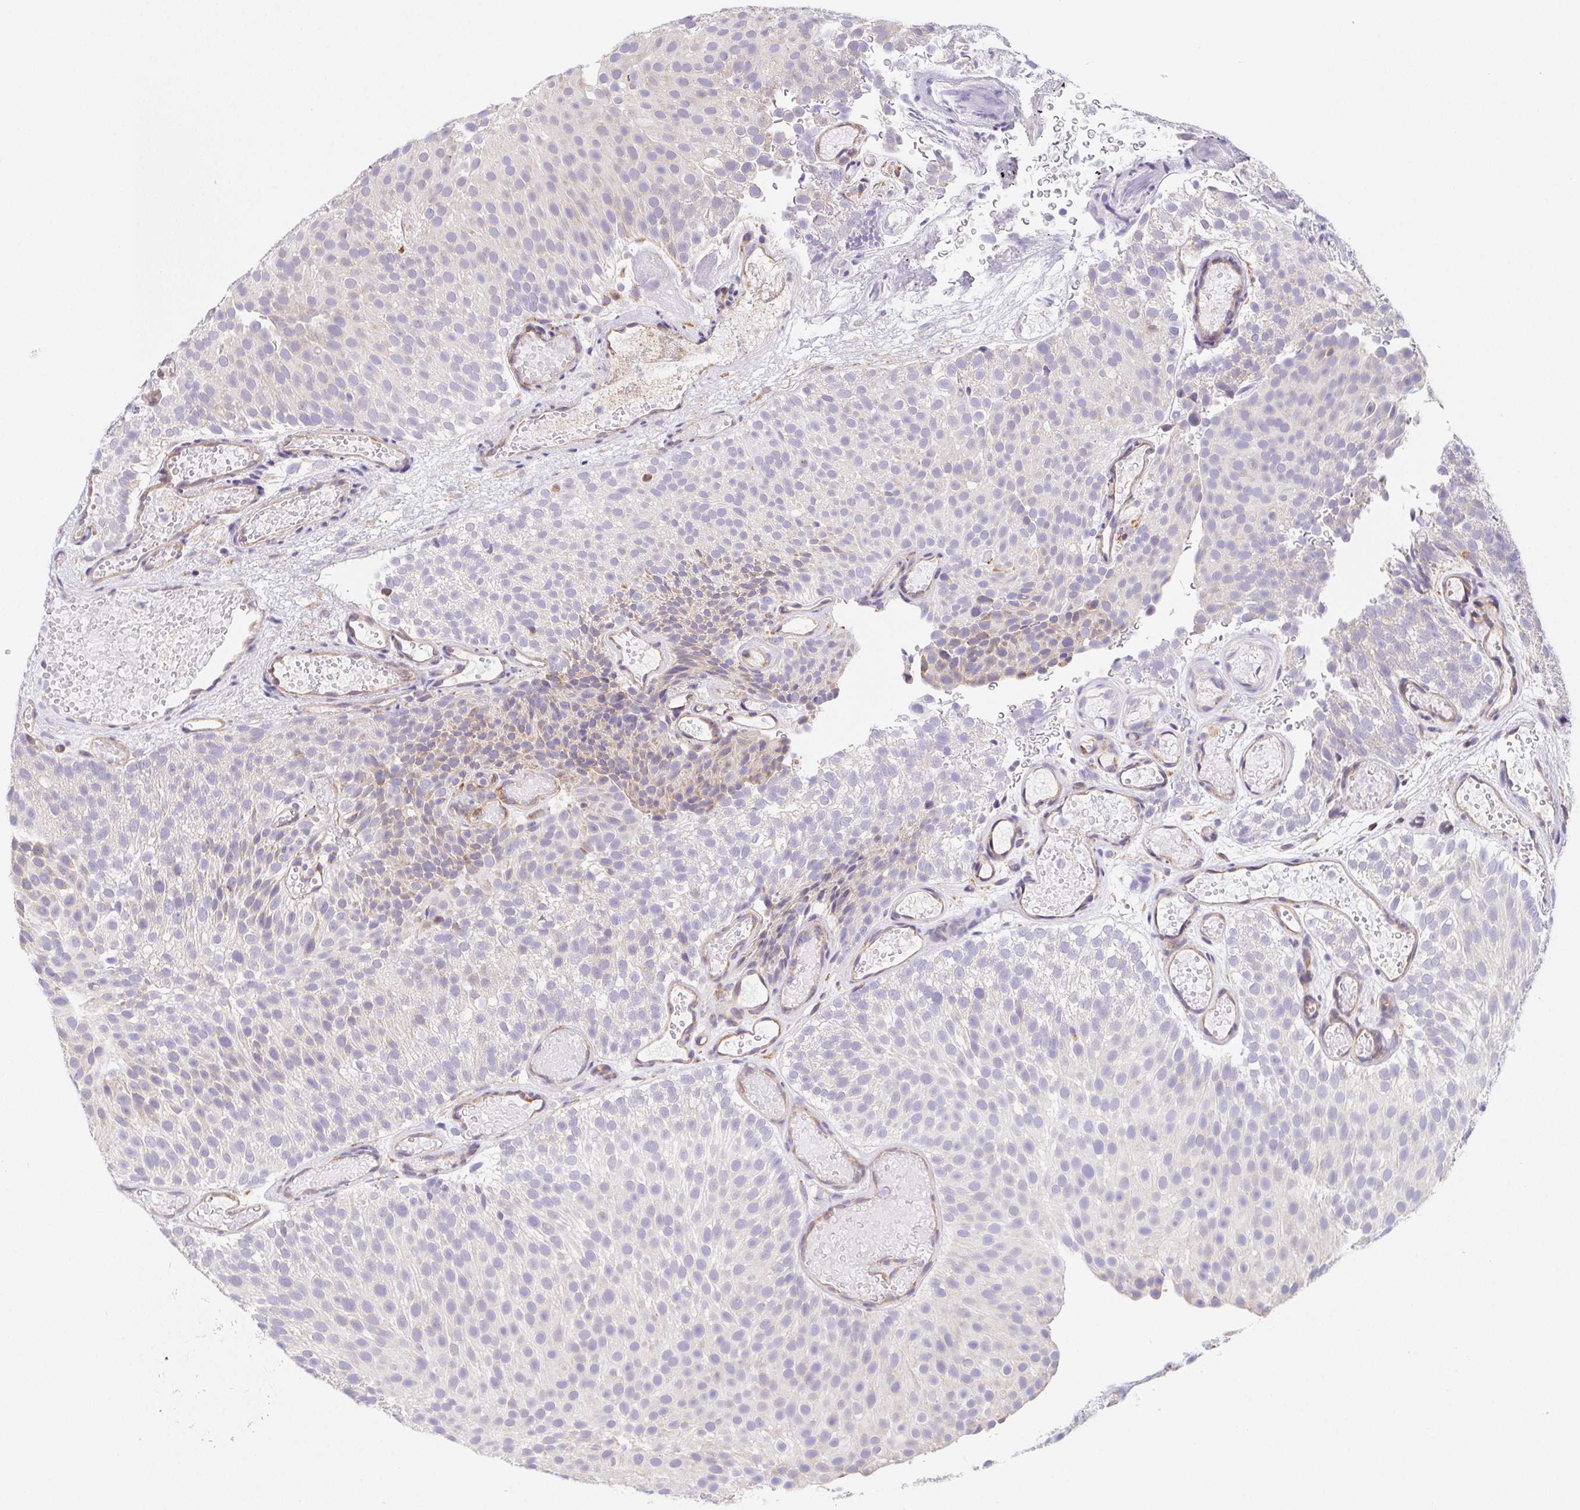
{"staining": {"intensity": "weak", "quantity": "<25%", "location": "cytoplasmic/membranous"}, "tissue": "urothelial cancer", "cell_type": "Tumor cells", "image_type": "cancer", "snomed": [{"axis": "morphology", "description": "Urothelial carcinoma, Low grade"}, {"axis": "topography", "description": "Urinary bladder"}], "caption": "Human low-grade urothelial carcinoma stained for a protein using immunohistochemistry exhibits no positivity in tumor cells.", "gene": "ADAM8", "patient": {"sex": "male", "age": 78}}